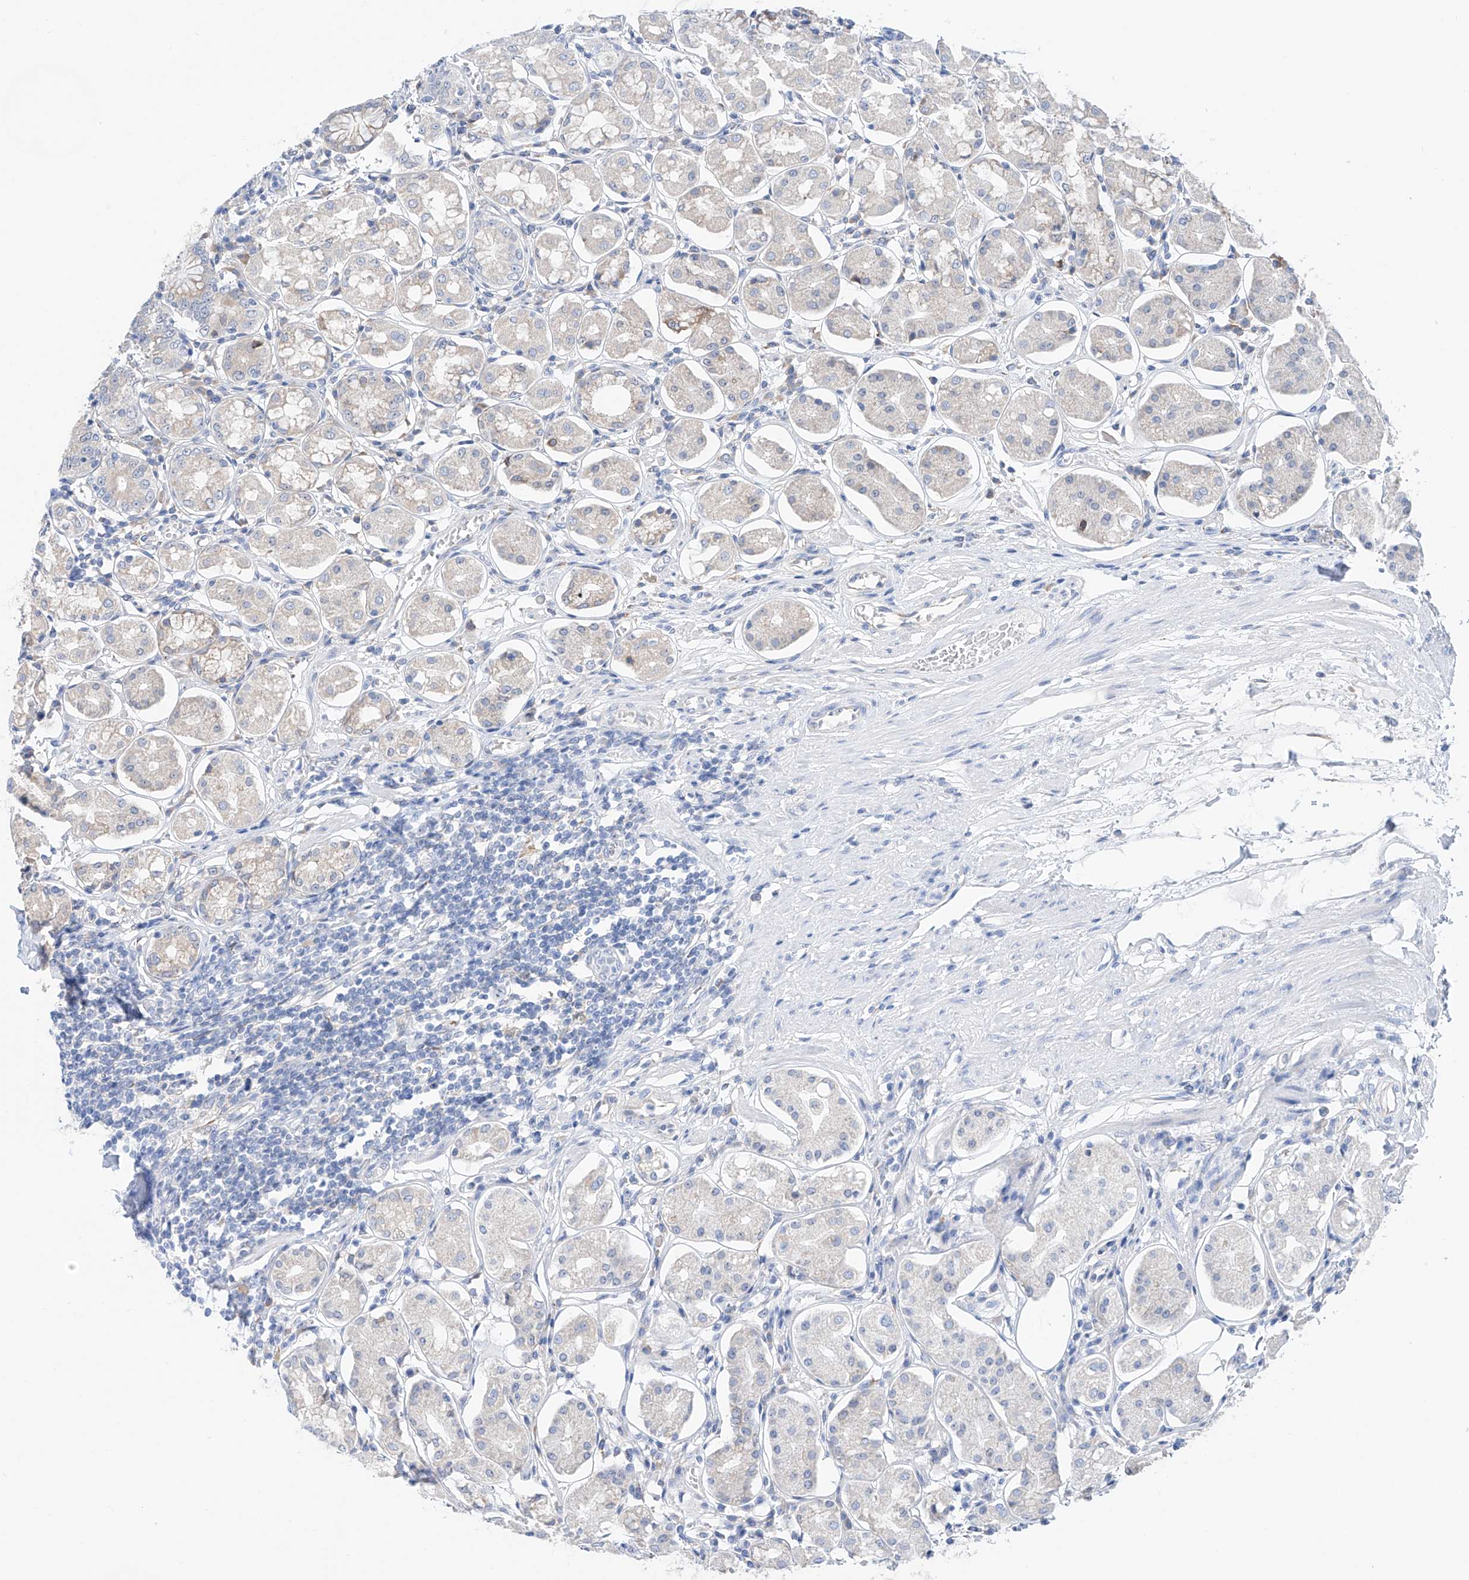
{"staining": {"intensity": "moderate", "quantity": "<25%", "location": "cytoplasmic/membranous"}, "tissue": "stomach", "cell_type": "Glandular cells", "image_type": "normal", "snomed": [{"axis": "morphology", "description": "Normal tissue, NOS"}, {"axis": "topography", "description": "Stomach, lower"}], "caption": "Moderate cytoplasmic/membranous positivity is seen in about <25% of glandular cells in normal stomach. (DAB = brown stain, brightfield microscopy at high magnification).", "gene": "DNAH8", "patient": {"sex": "female", "age": 56}}